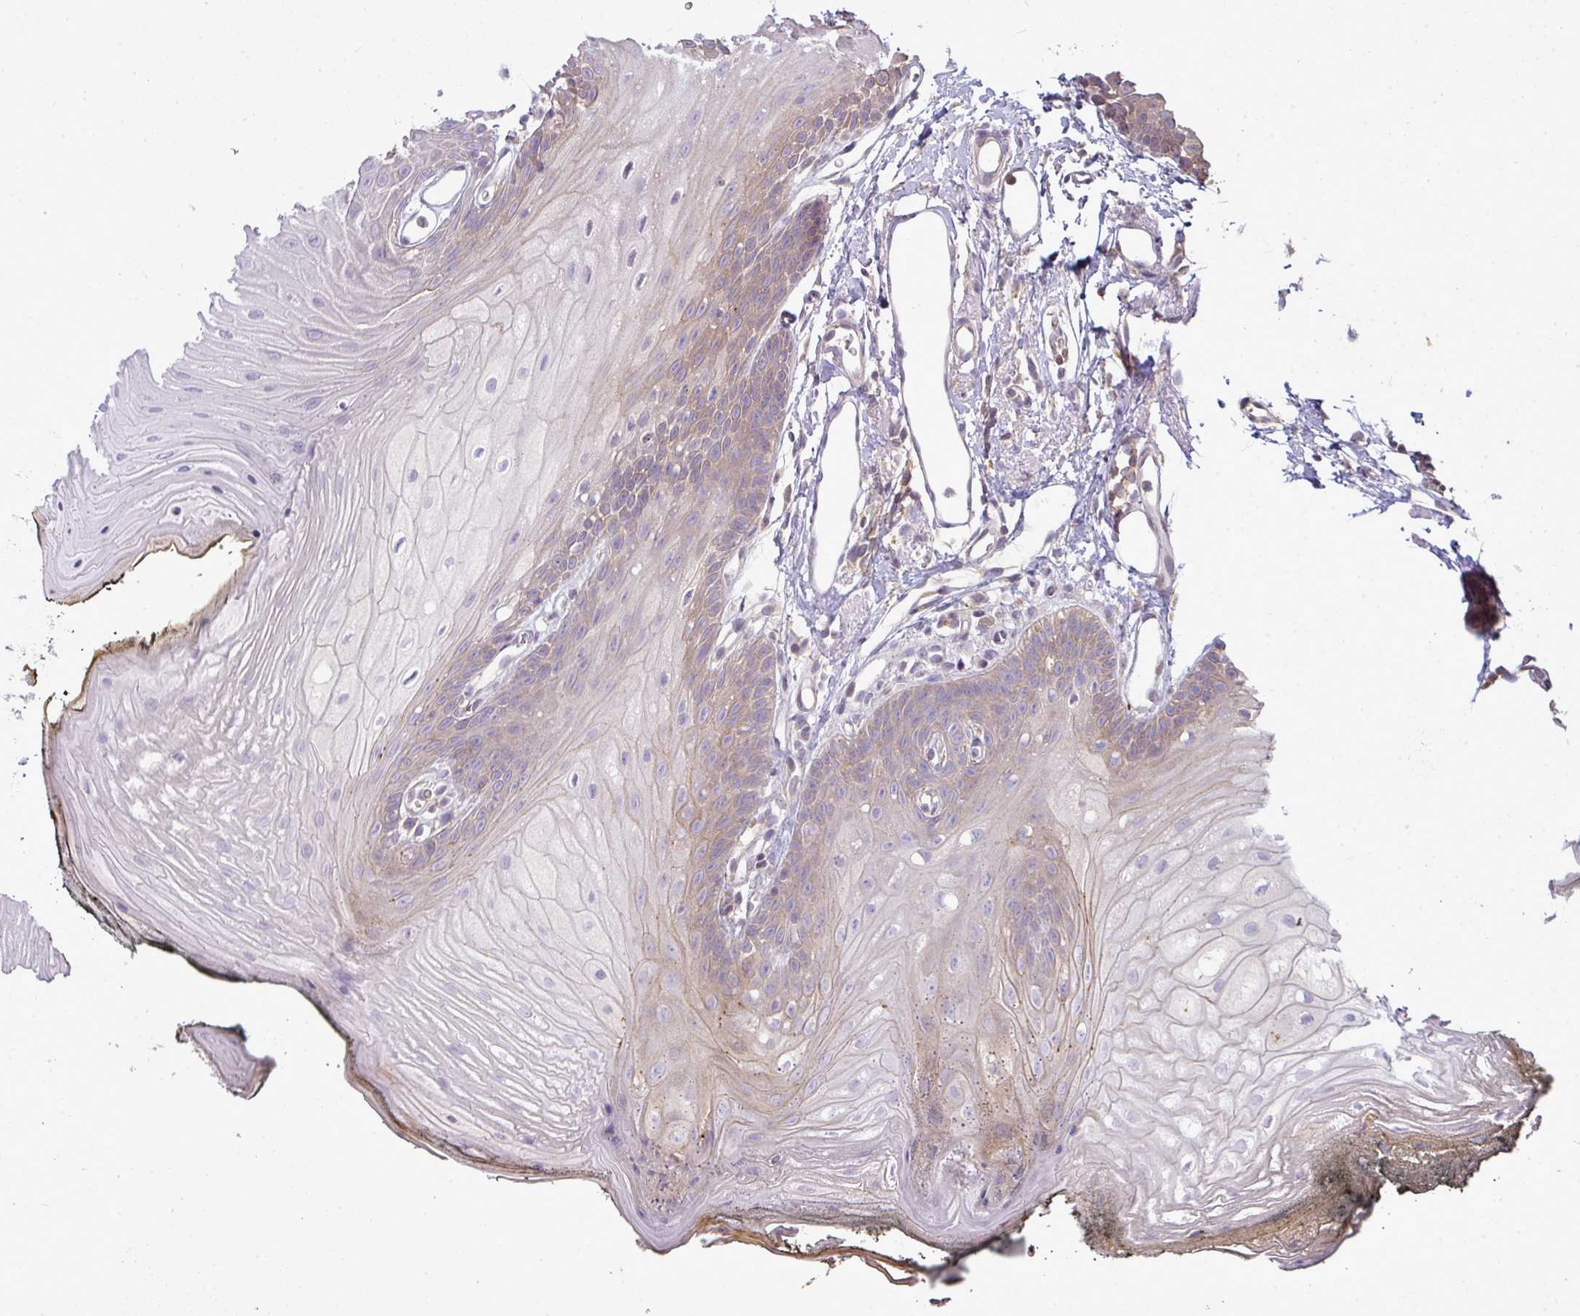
{"staining": {"intensity": "weak", "quantity": "25%-75%", "location": "cytoplasmic/membranous"}, "tissue": "oral mucosa", "cell_type": "Squamous epithelial cells", "image_type": "normal", "snomed": [{"axis": "morphology", "description": "Normal tissue, NOS"}, {"axis": "morphology", "description": "Squamous cell carcinoma, NOS"}, {"axis": "topography", "description": "Oral tissue"}, {"axis": "topography", "description": "Head-Neck"}], "caption": "Weak cytoplasmic/membranous protein positivity is seen in approximately 25%-75% of squamous epithelial cells in oral mucosa. Using DAB (3,3'-diaminobenzidine) (brown) and hematoxylin (blue) stains, captured at high magnification using brightfield microscopy.", "gene": "STAT5A", "patient": {"sex": "female", "age": 81}}